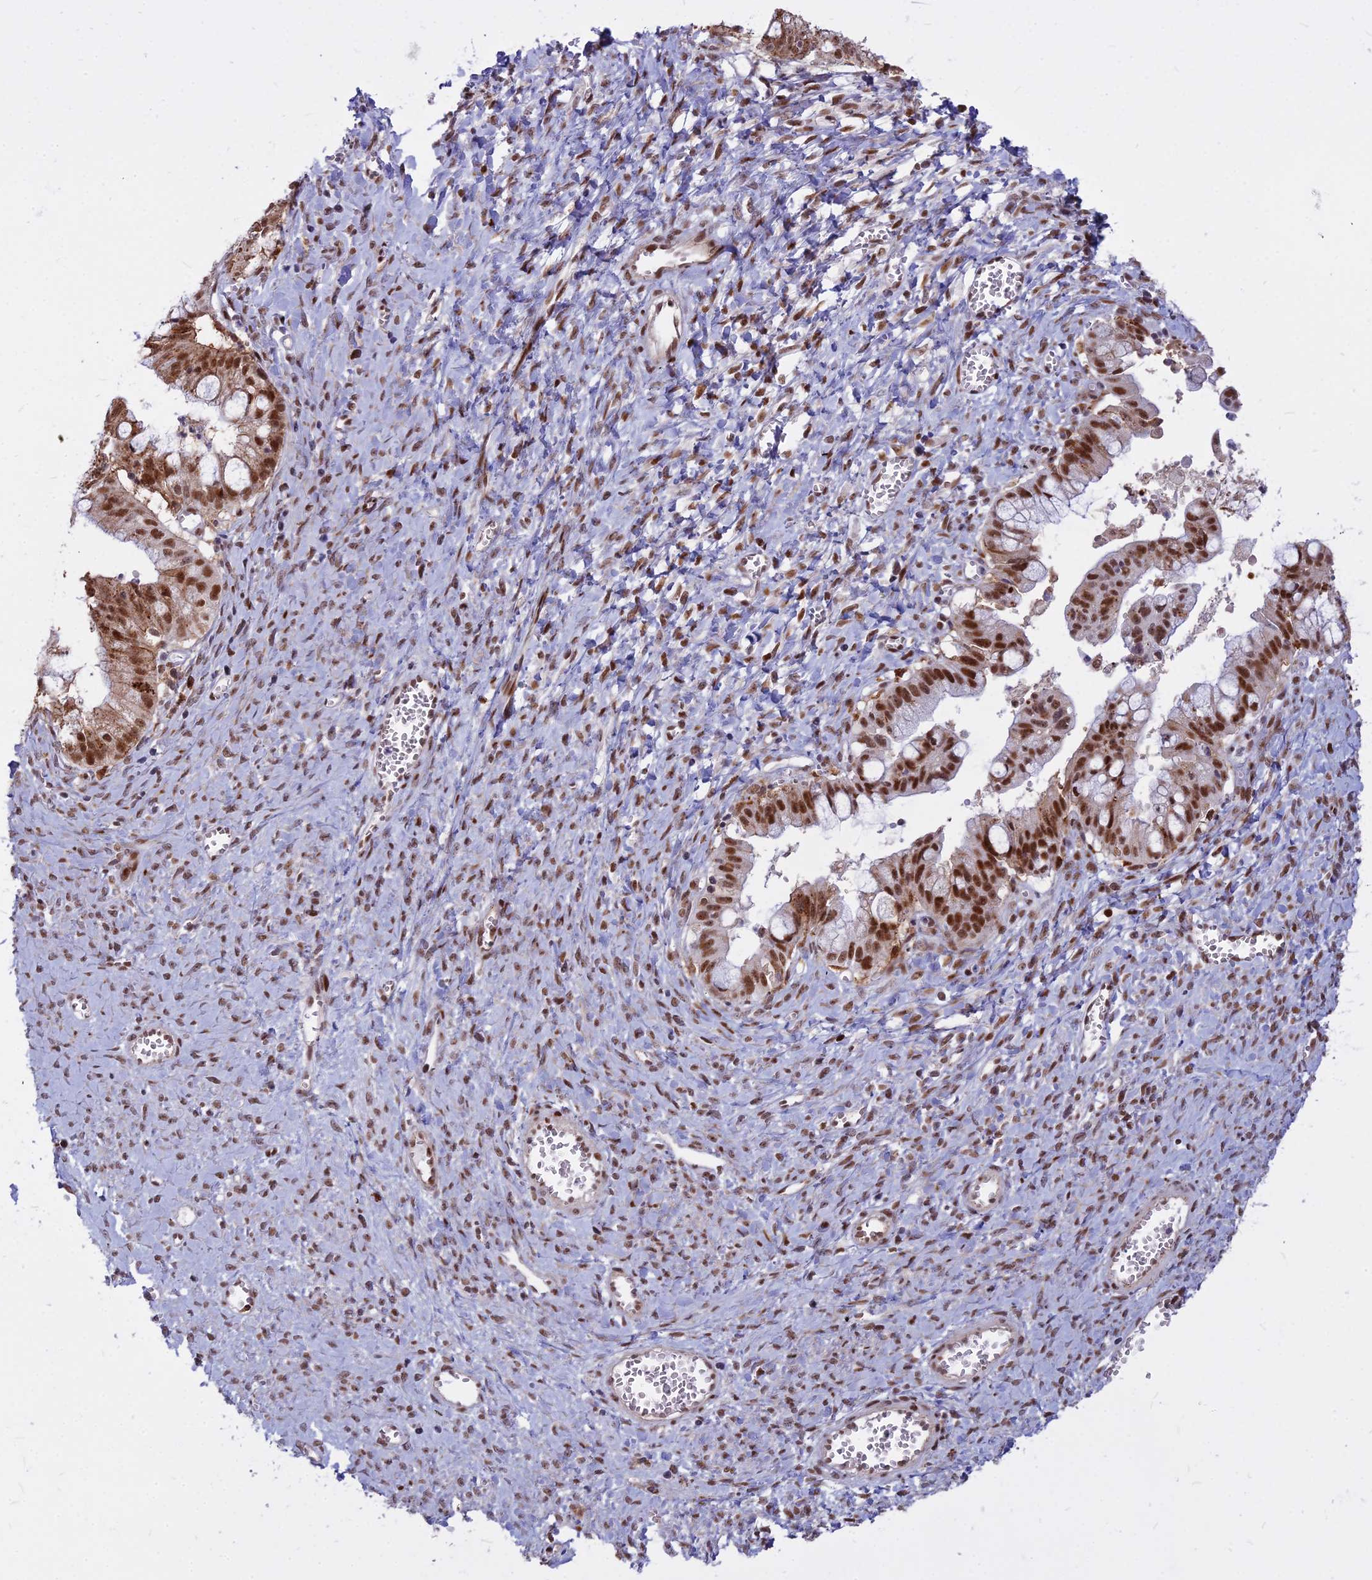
{"staining": {"intensity": "strong", "quantity": ">75%", "location": "cytoplasmic/membranous,nuclear"}, "tissue": "ovarian cancer", "cell_type": "Tumor cells", "image_type": "cancer", "snomed": [{"axis": "morphology", "description": "Cystadenocarcinoma, mucinous, NOS"}, {"axis": "topography", "description": "Ovary"}], "caption": "Protein expression analysis of ovarian mucinous cystadenocarcinoma reveals strong cytoplasmic/membranous and nuclear positivity in approximately >75% of tumor cells.", "gene": "ALG10", "patient": {"sex": "female", "age": 70}}